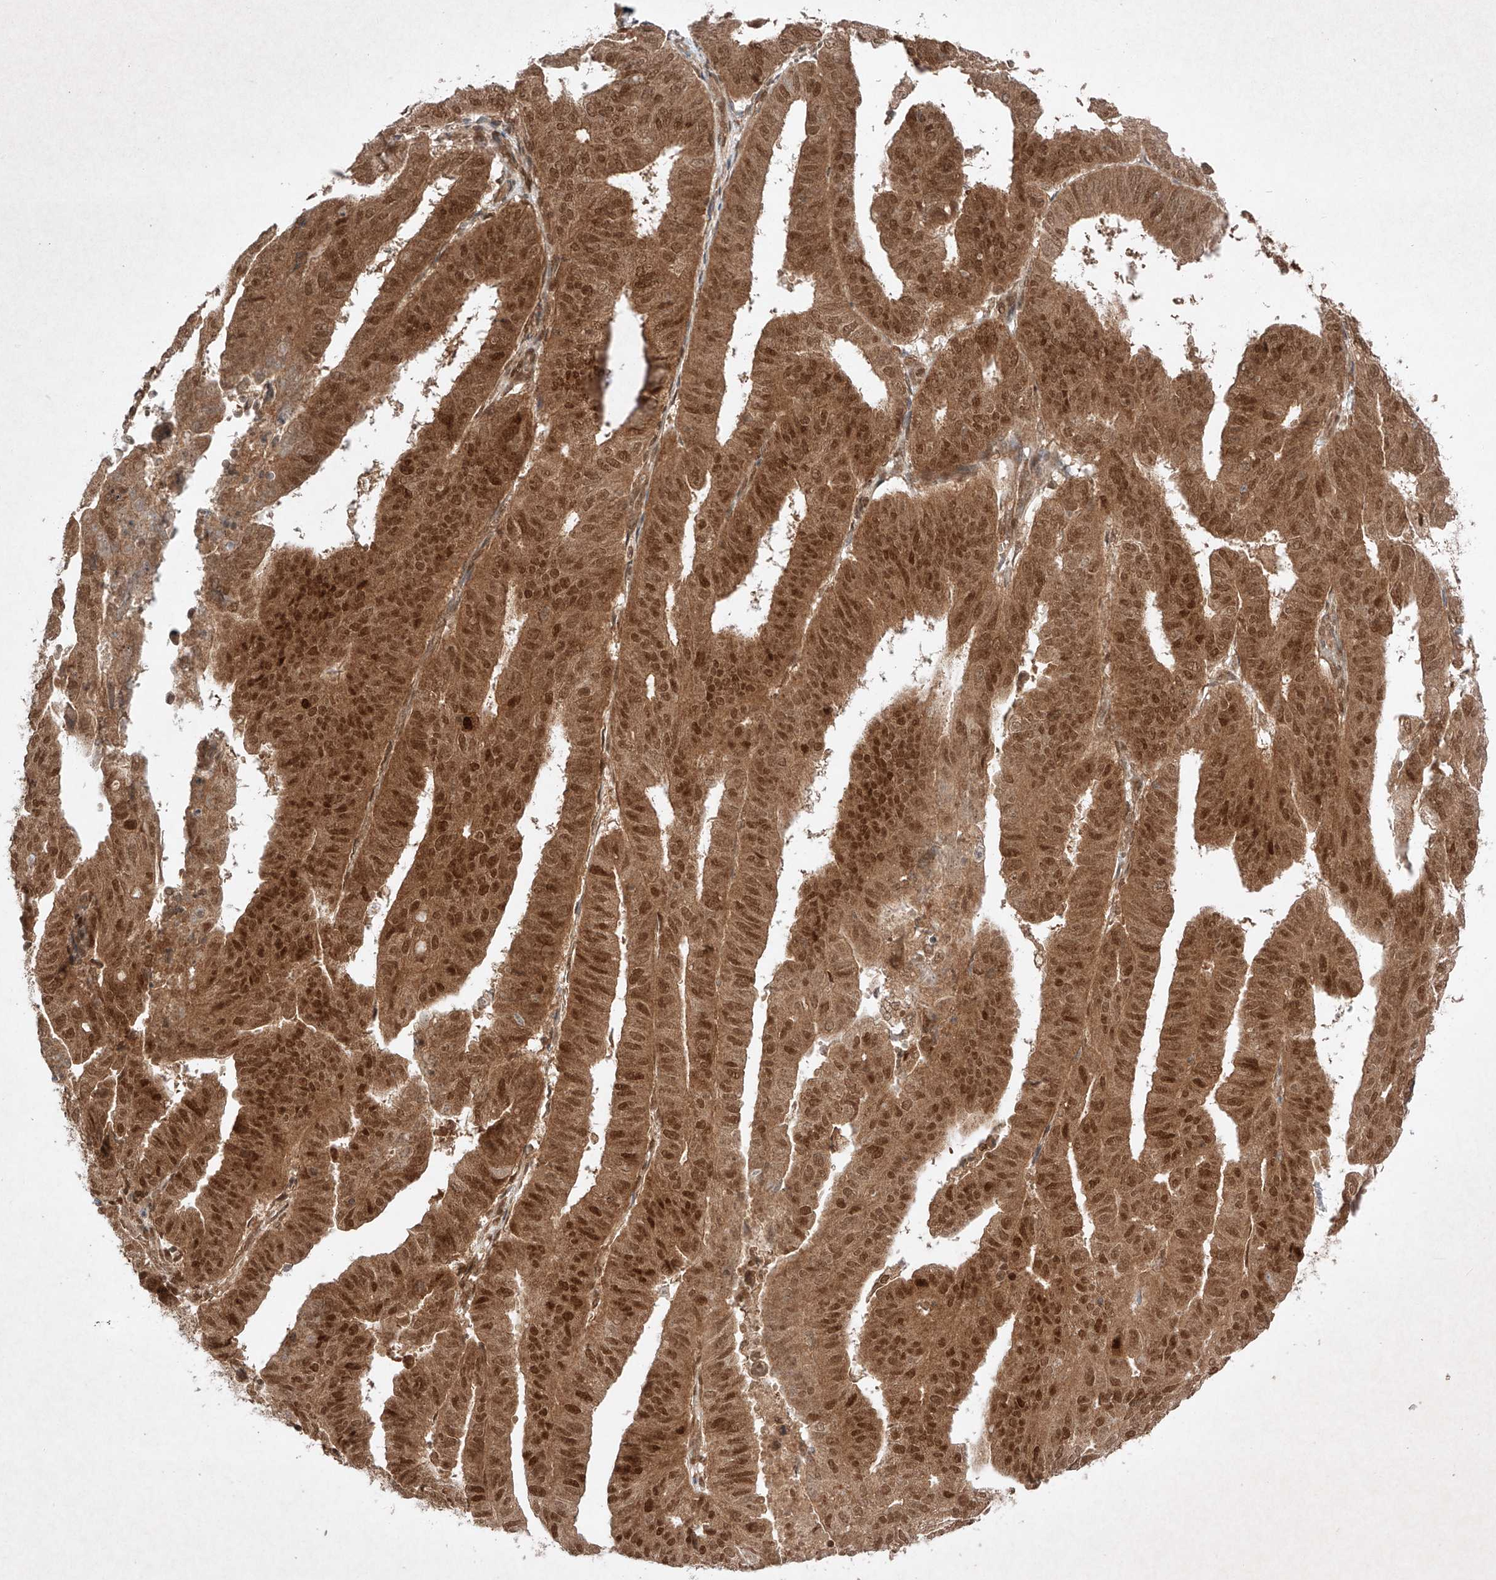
{"staining": {"intensity": "strong", "quantity": ">75%", "location": "cytoplasmic/membranous,nuclear"}, "tissue": "endometrial cancer", "cell_type": "Tumor cells", "image_type": "cancer", "snomed": [{"axis": "morphology", "description": "Adenocarcinoma, NOS"}, {"axis": "topography", "description": "Uterus"}], "caption": "Brown immunohistochemical staining in human endometrial adenocarcinoma exhibits strong cytoplasmic/membranous and nuclear expression in about >75% of tumor cells.", "gene": "RNF31", "patient": {"sex": "female", "age": 77}}